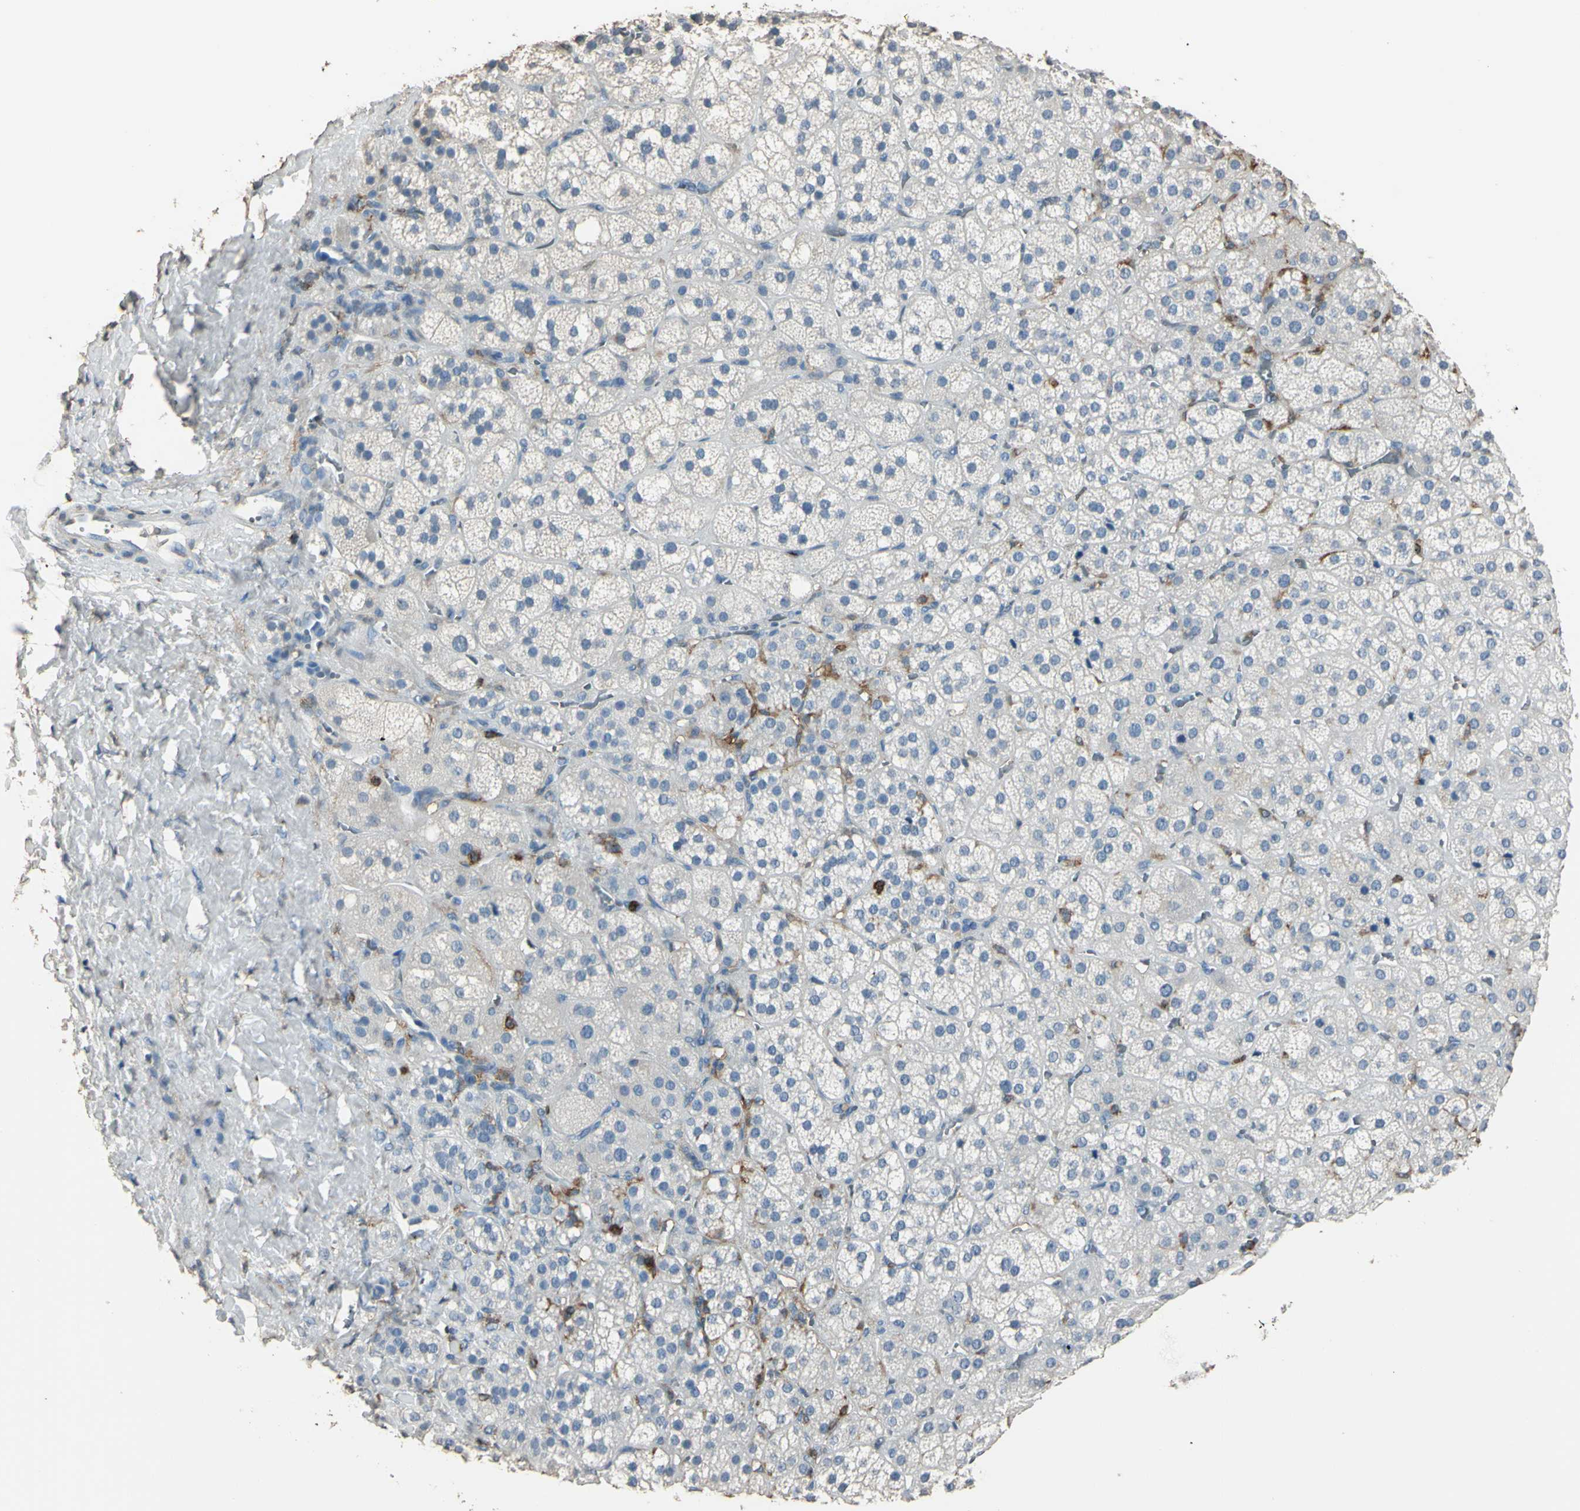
{"staining": {"intensity": "negative", "quantity": "none", "location": "none"}, "tissue": "adrenal gland", "cell_type": "Glandular cells", "image_type": "normal", "snomed": [{"axis": "morphology", "description": "Normal tissue, NOS"}, {"axis": "topography", "description": "Adrenal gland"}], "caption": "The immunohistochemistry (IHC) histopathology image has no significant staining in glandular cells of adrenal gland. (Stains: DAB immunohistochemistry with hematoxylin counter stain, Microscopy: brightfield microscopy at high magnification).", "gene": "PSTPIP1", "patient": {"sex": "female", "age": 71}}